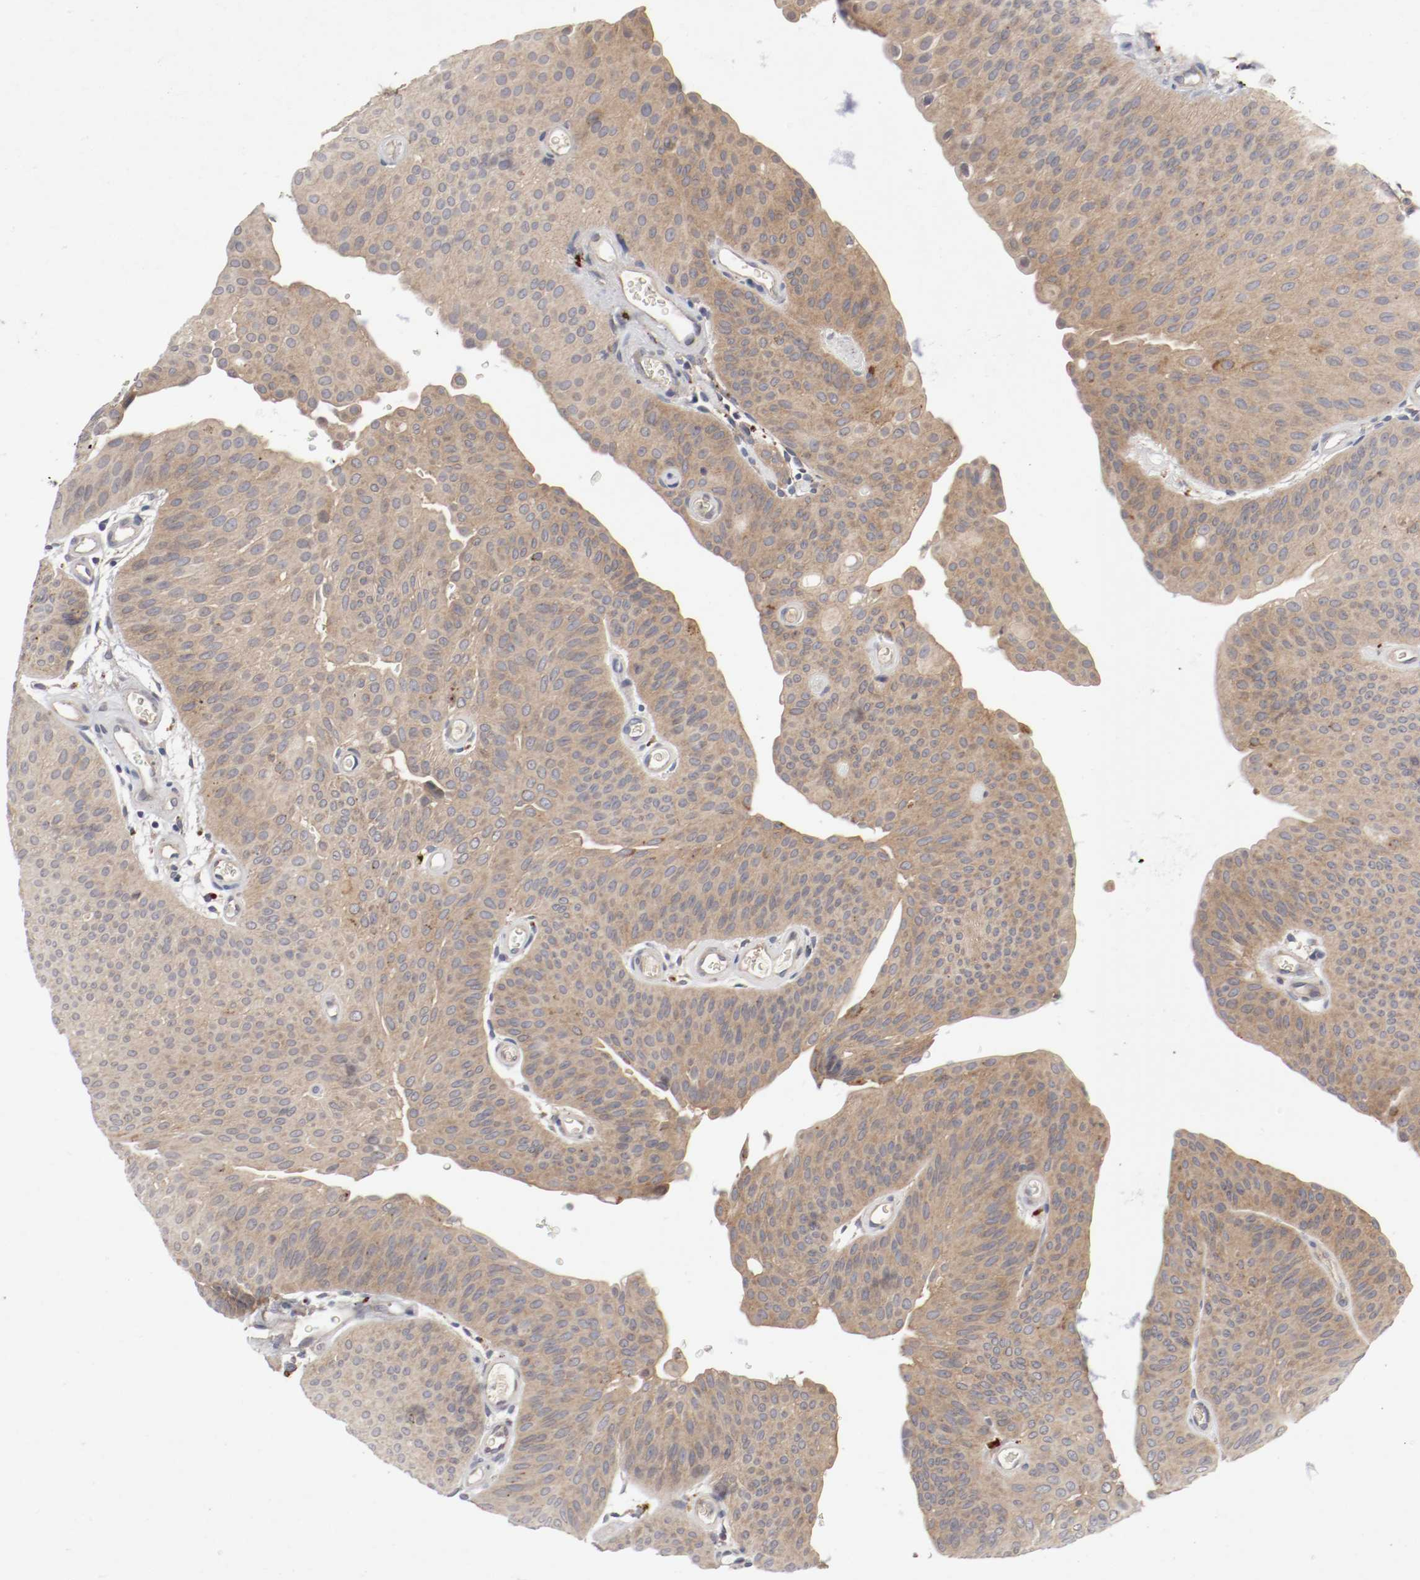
{"staining": {"intensity": "moderate", "quantity": ">75%", "location": "cytoplasmic/membranous"}, "tissue": "urothelial cancer", "cell_type": "Tumor cells", "image_type": "cancer", "snomed": [{"axis": "morphology", "description": "Urothelial carcinoma, Low grade"}, {"axis": "topography", "description": "Urinary bladder"}], "caption": "Immunohistochemical staining of low-grade urothelial carcinoma exhibits medium levels of moderate cytoplasmic/membranous protein positivity in approximately >75% of tumor cells.", "gene": "REN", "patient": {"sex": "female", "age": 60}}